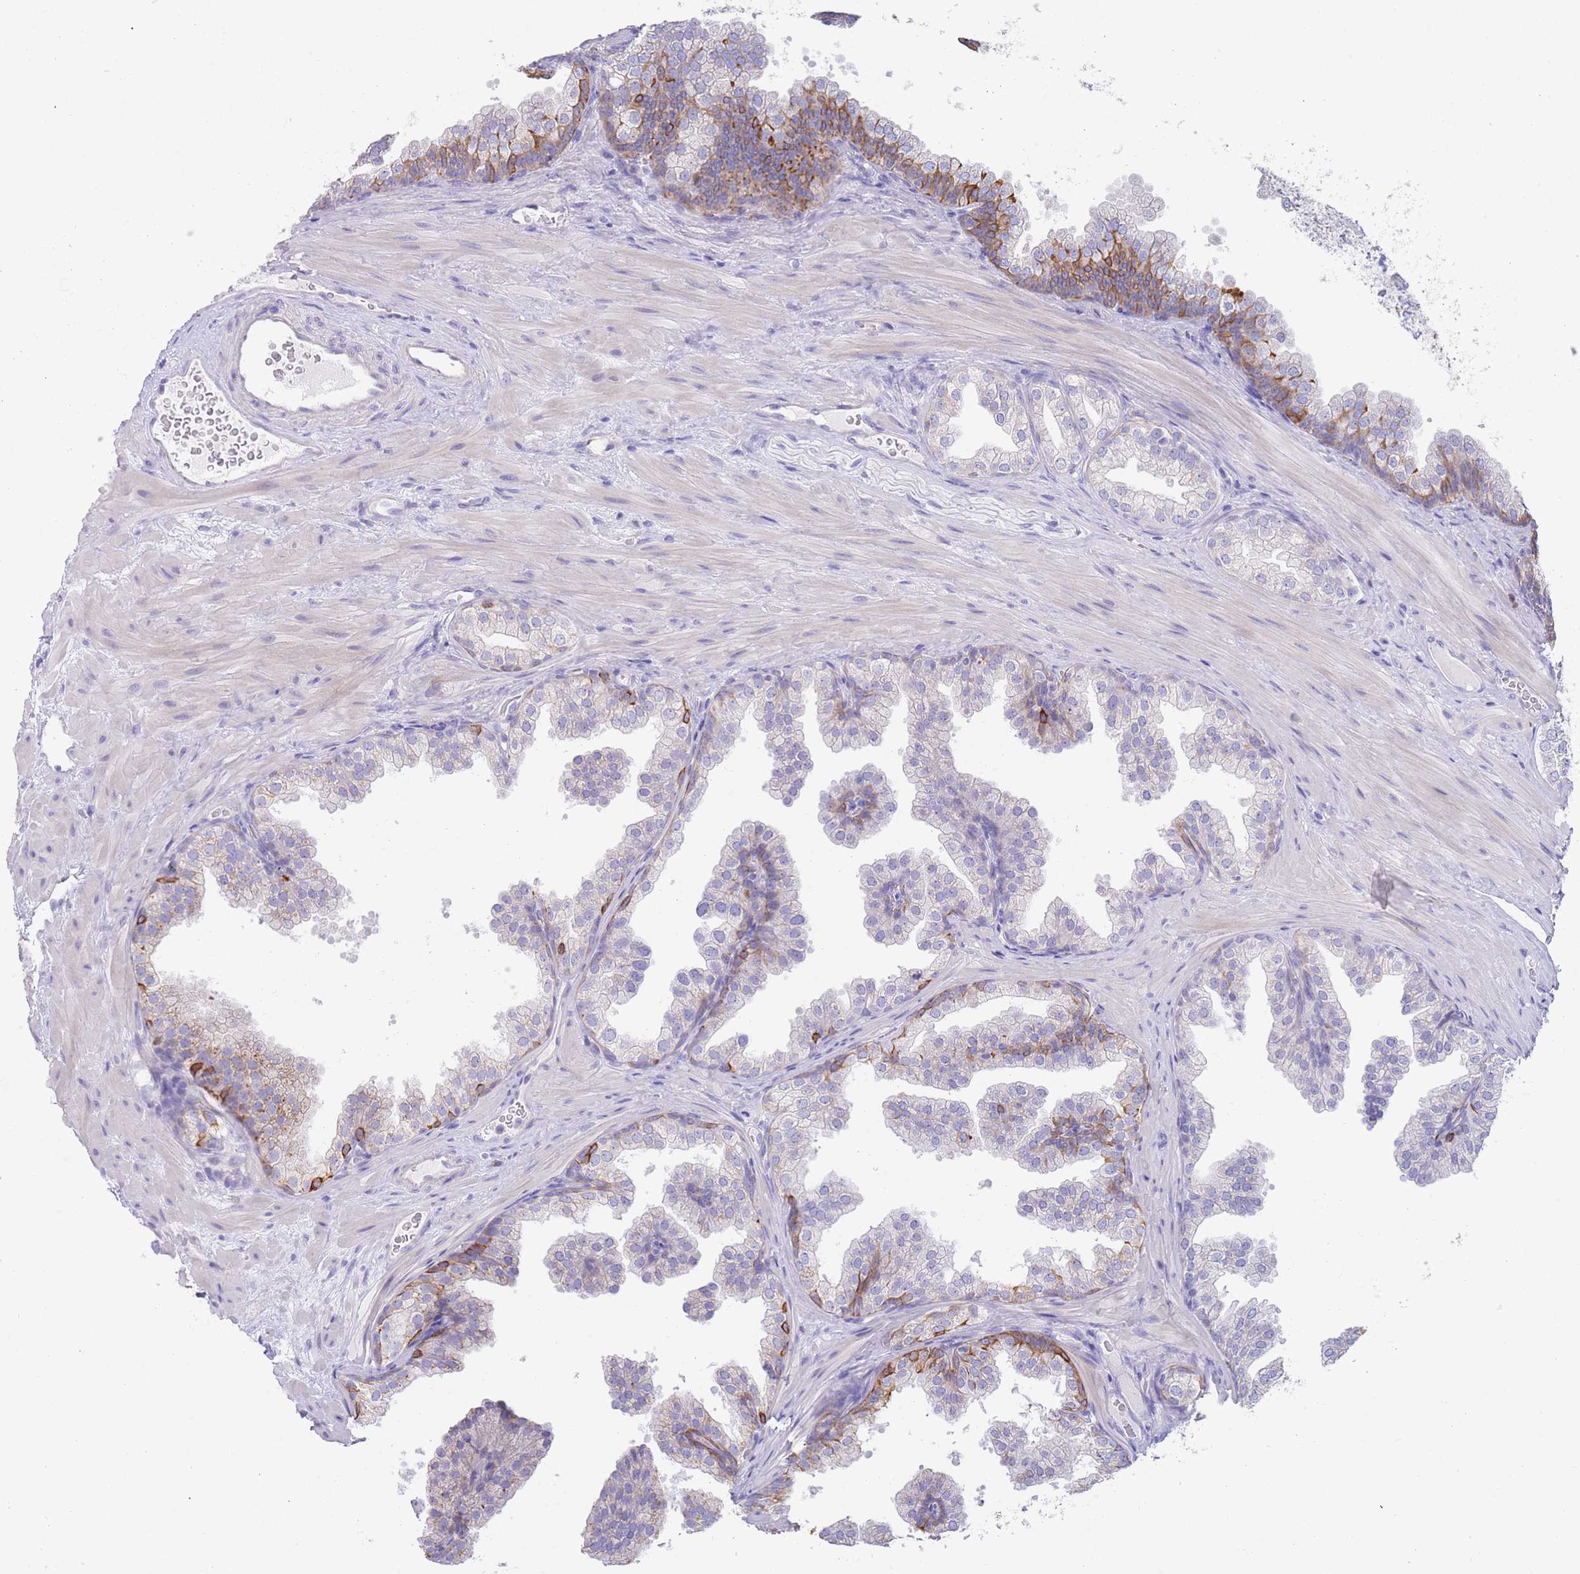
{"staining": {"intensity": "strong", "quantity": "<25%", "location": "cytoplasmic/membranous"}, "tissue": "prostate", "cell_type": "Glandular cells", "image_type": "normal", "snomed": [{"axis": "morphology", "description": "Normal tissue, NOS"}, {"axis": "topography", "description": "Prostate"}], "caption": "Brown immunohistochemical staining in benign prostate reveals strong cytoplasmic/membranous expression in about <25% of glandular cells.", "gene": "CCDC149", "patient": {"sex": "male", "age": 37}}